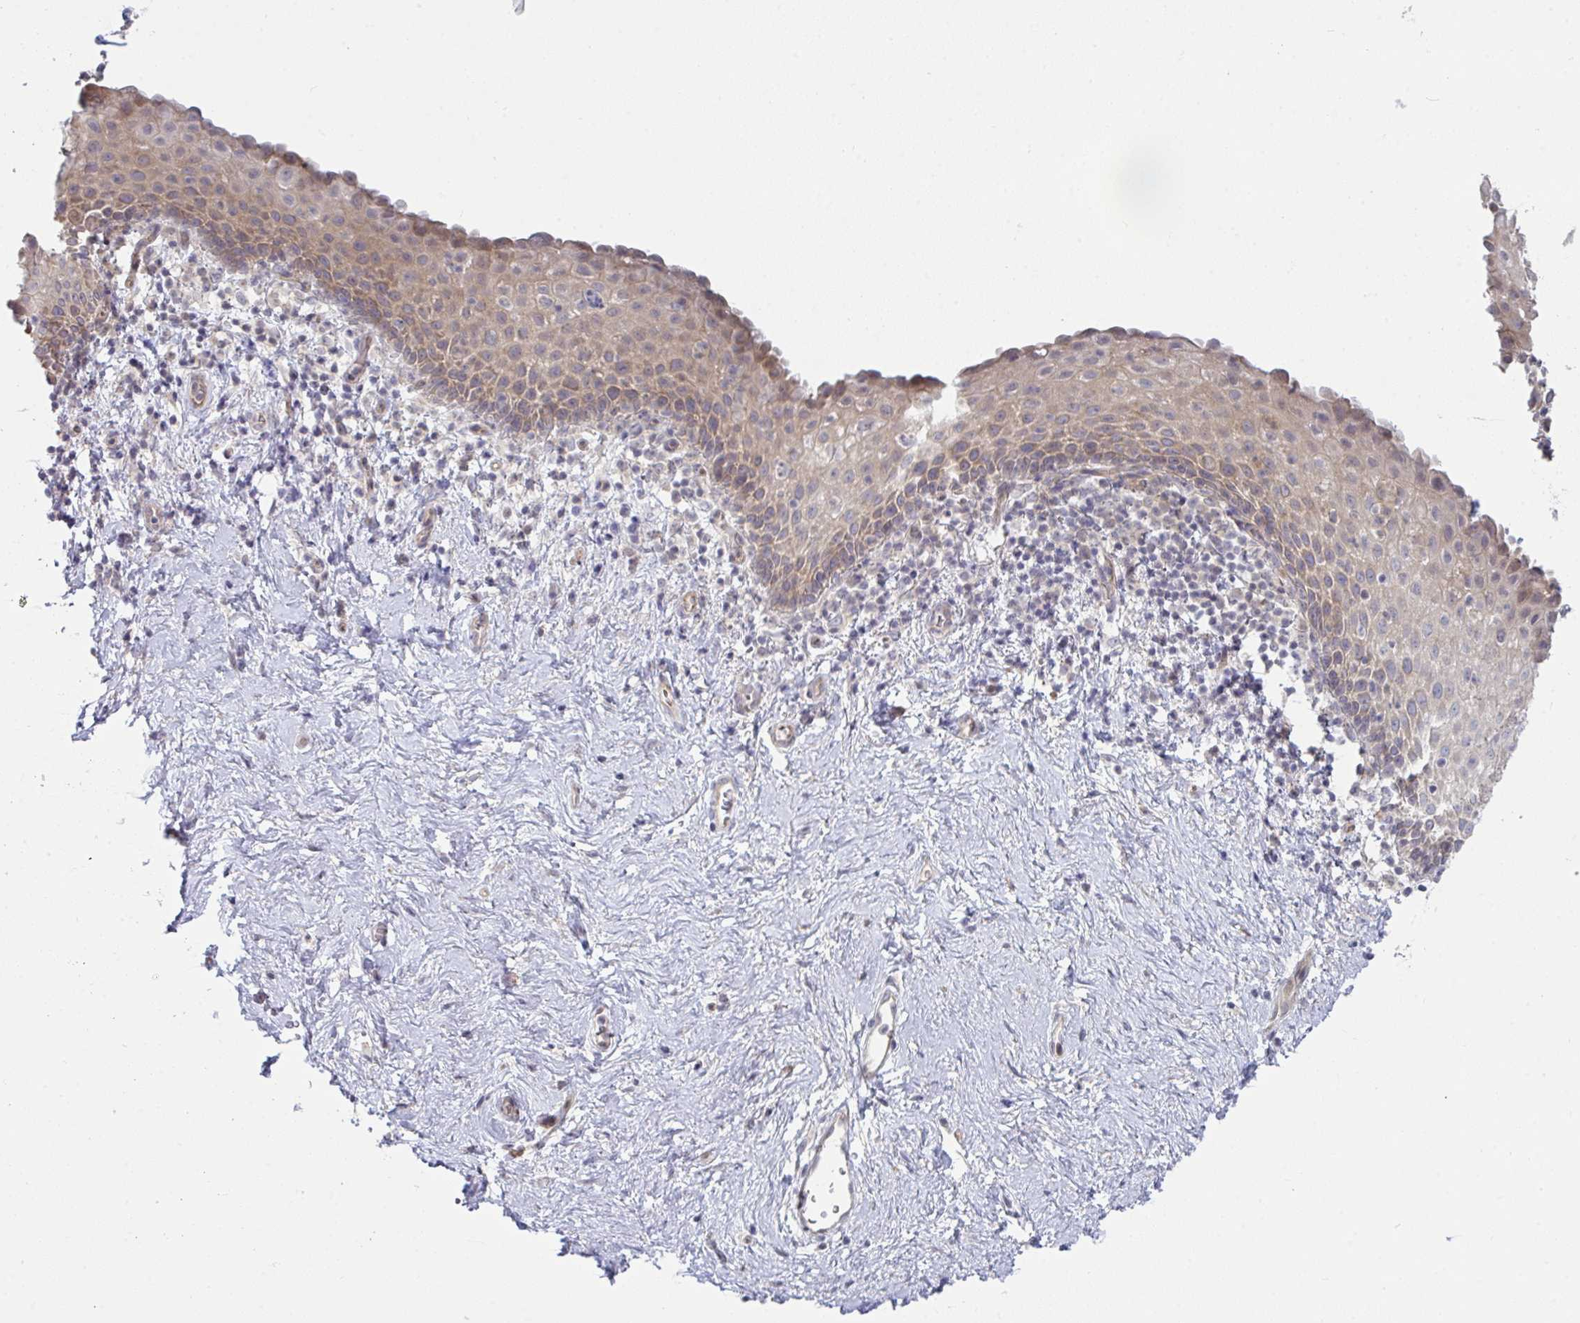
{"staining": {"intensity": "moderate", "quantity": "25%-75%", "location": "cytoplasmic/membranous"}, "tissue": "vagina", "cell_type": "Squamous epithelial cells", "image_type": "normal", "snomed": [{"axis": "morphology", "description": "Normal tissue, NOS"}, {"axis": "topography", "description": "Vagina"}], "caption": "Immunohistochemistry staining of benign vagina, which demonstrates medium levels of moderate cytoplasmic/membranous positivity in about 25%-75% of squamous epithelial cells indicating moderate cytoplasmic/membranous protein positivity. The staining was performed using DAB (3,3'-diaminobenzidine) (brown) for protein detection and nuclei were counterstained in hematoxylin (blue).", "gene": "CASP9", "patient": {"sex": "female", "age": 61}}